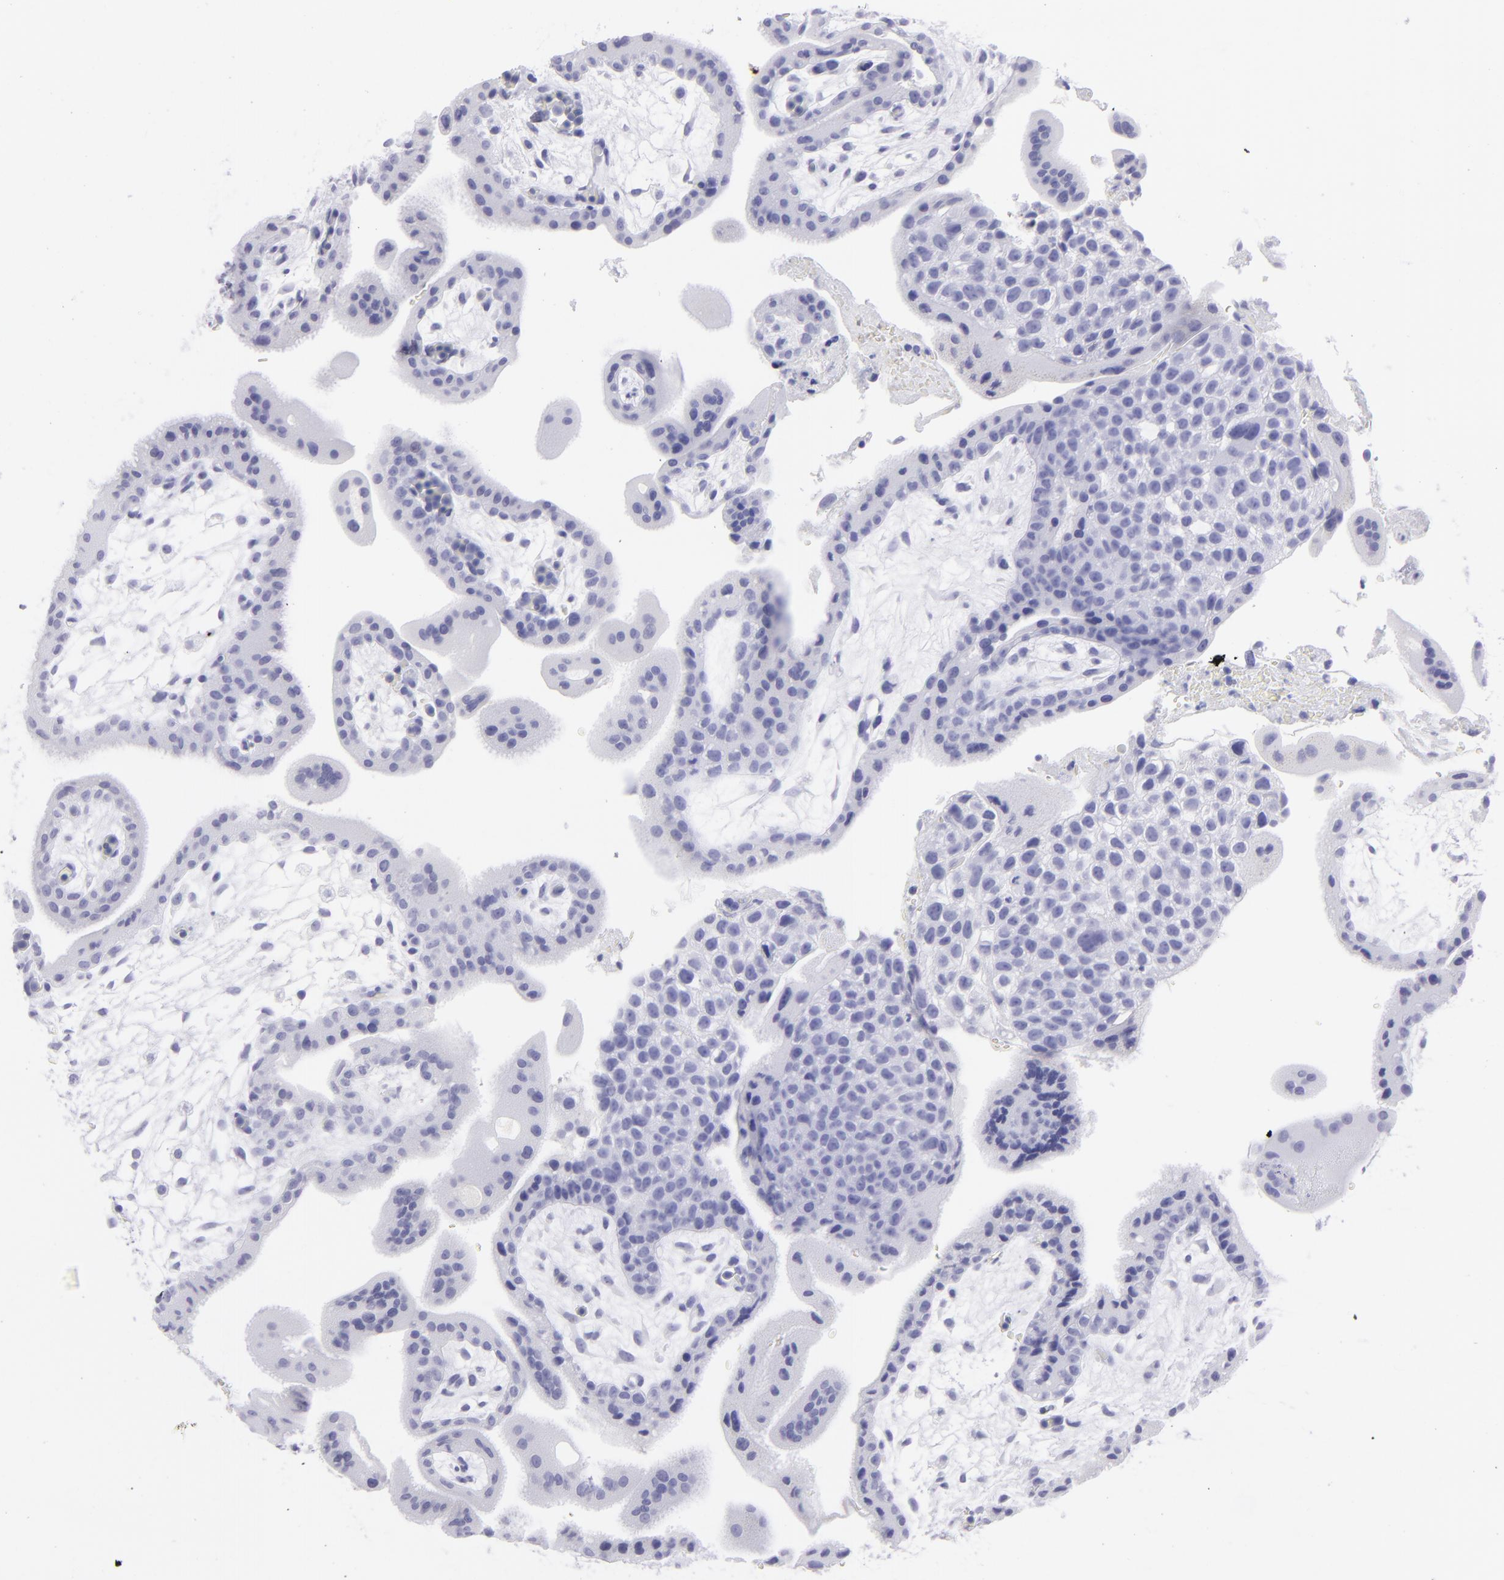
{"staining": {"intensity": "negative", "quantity": "none", "location": "none"}, "tissue": "placenta", "cell_type": "Decidual cells", "image_type": "normal", "snomed": [{"axis": "morphology", "description": "Normal tissue, NOS"}, {"axis": "topography", "description": "Placenta"}], "caption": "Immunohistochemistry photomicrograph of benign placenta: placenta stained with DAB (3,3'-diaminobenzidine) reveals no significant protein positivity in decidual cells.", "gene": "SLC1A2", "patient": {"sex": "female", "age": 35}}